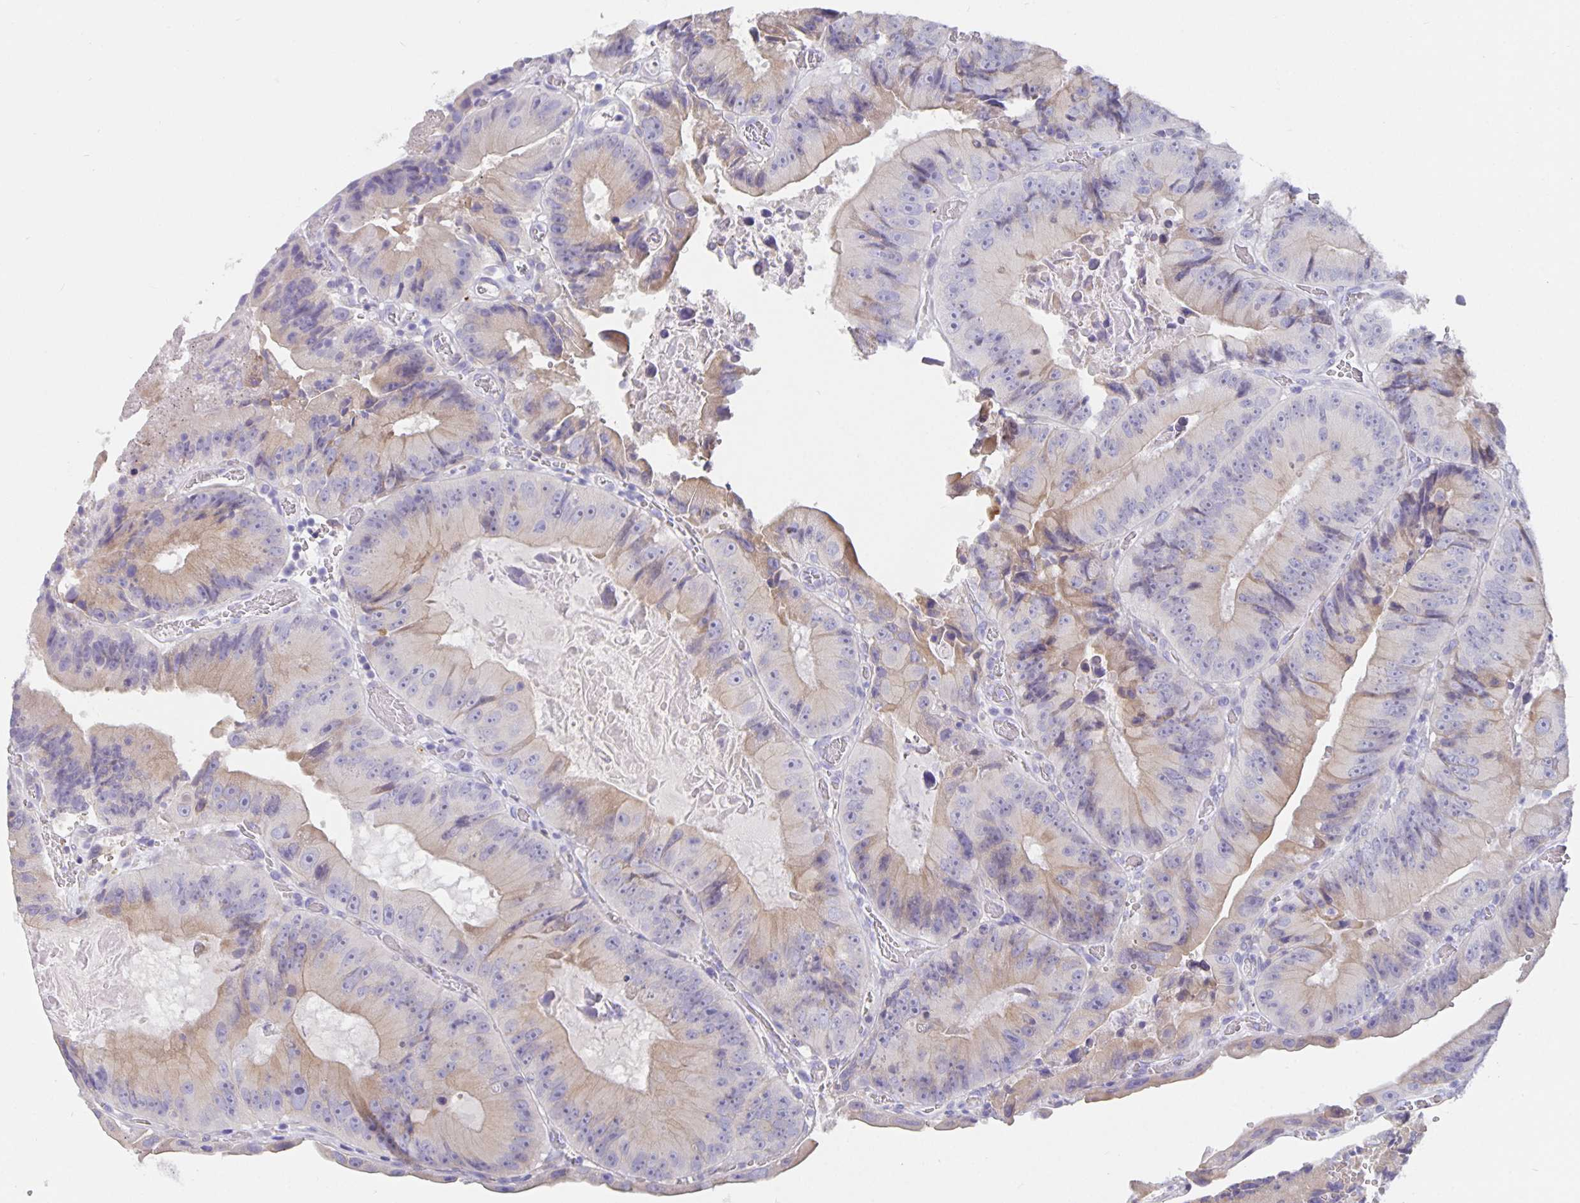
{"staining": {"intensity": "weak", "quantity": "25%-75%", "location": "cytoplasmic/membranous"}, "tissue": "colorectal cancer", "cell_type": "Tumor cells", "image_type": "cancer", "snomed": [{"axis": "morphology", "description": "Adenocarcinoma, NOS"}, {"axis": "topography", "description": "Colon"}], "caption": "Protein staining demonstrates weak cytoplasmic/membranous positivity in approximately 25%-75% of tumor cells in adenocarcinoma (colorectal). The protein is stained brown, and the nuclei are stained in blue (DAB (3,3'-diaminobenzidine) IHC with brightfield microscopy, high magnification).", "gene": "CFAP74", "patient": {"sex": "female", "age": 86}}